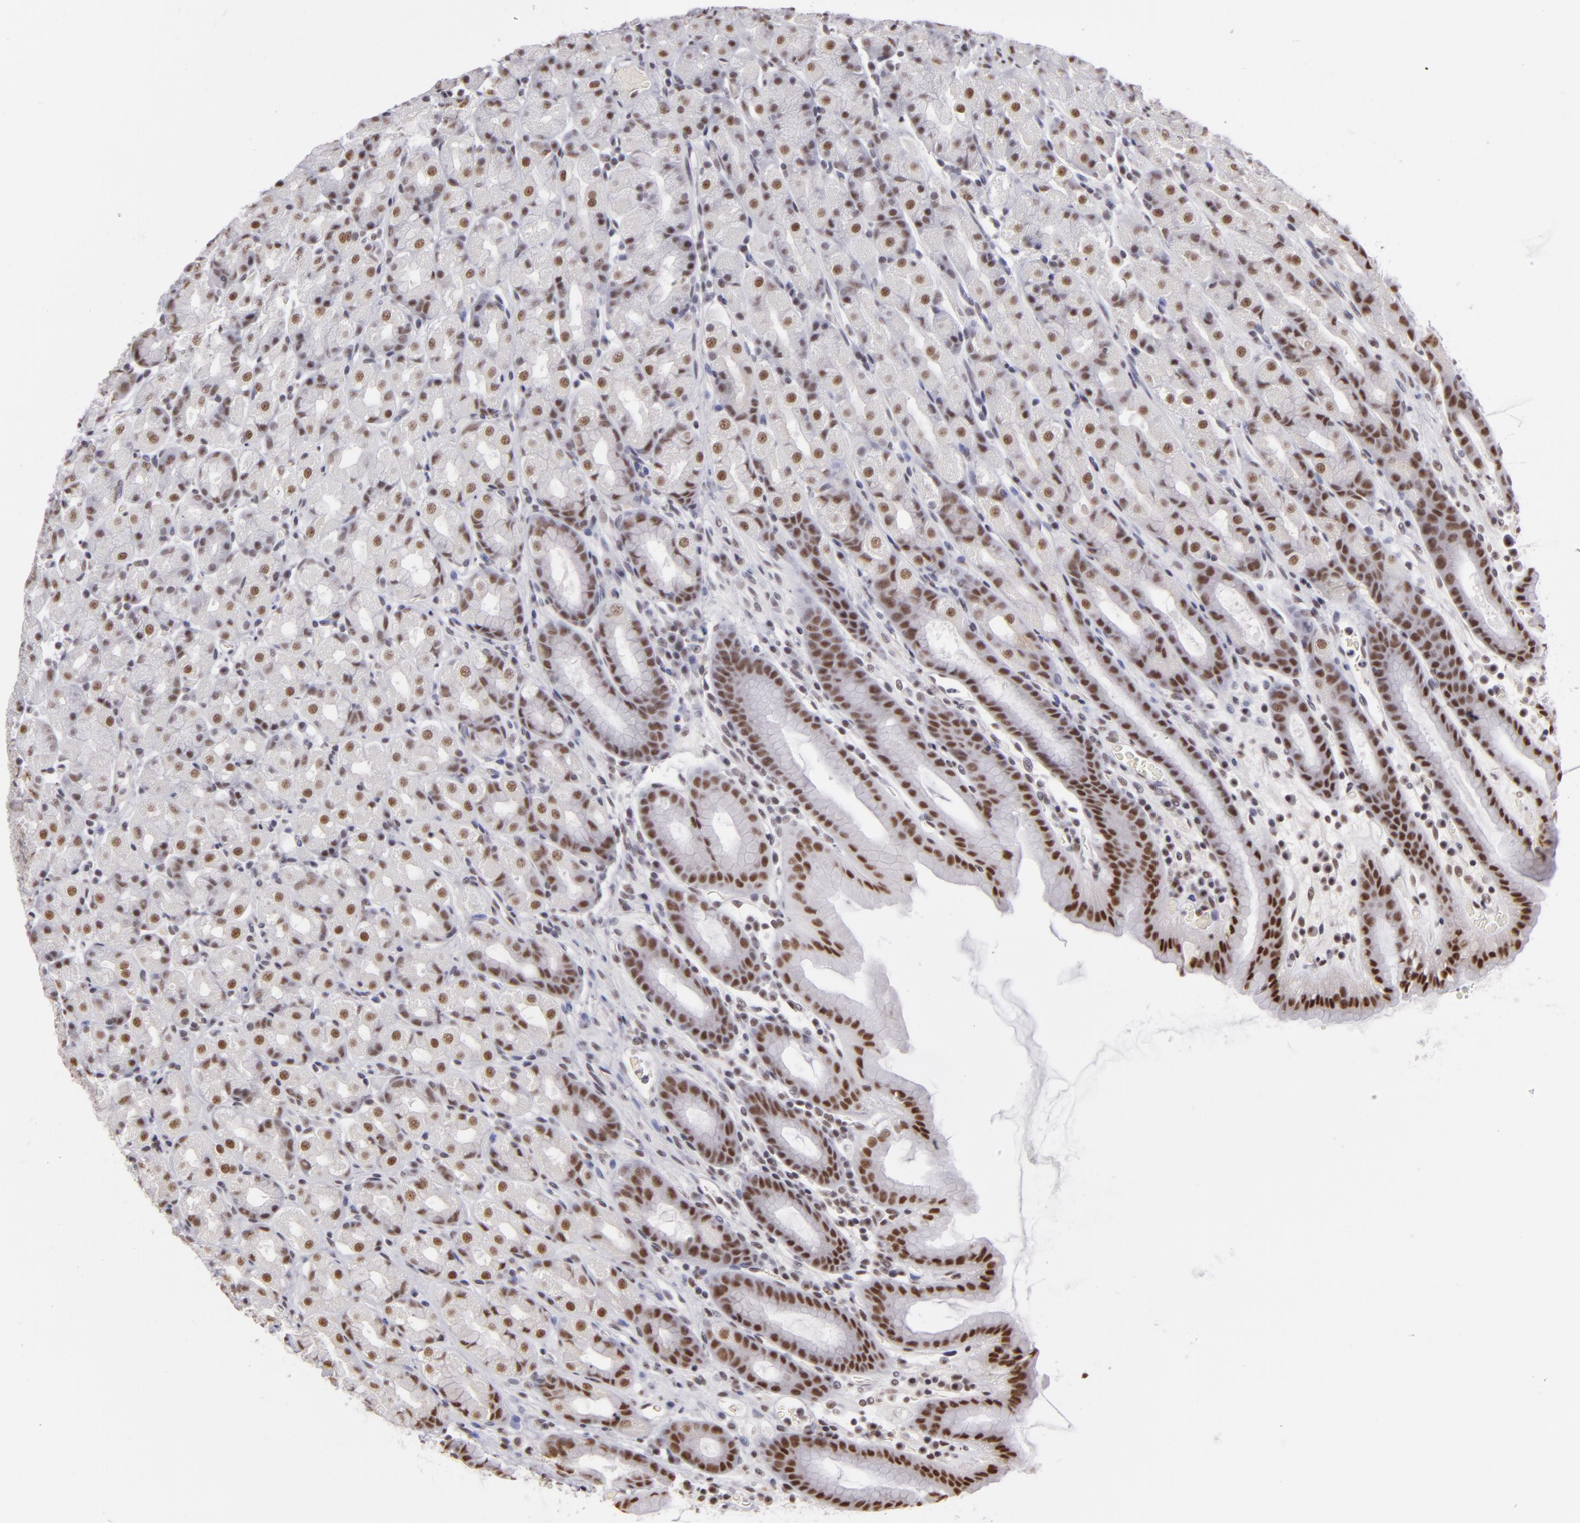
{"staining": {"intensity": "moderate", "quantity": ">75%", "location": "nuclear"}, "tissue": "stomach", "cell_type": "Glandular cells", "image_type": "normal", "snomed": [{"axis": "morphology", "description": "Normal tissue, NOS"}, {"axis": "topography", "description": "Stomach, upper"}], "caption": "Moderate nuclear protein staining is present in approximately >75% of glandular cells in stomach. The staining is performed using DAB brown chromogen to label protein expression. The nuclei are counter-stained blue using hematoxylin.", "gene": "INTS6", "patient": {"sex": "male", "age": 68}}